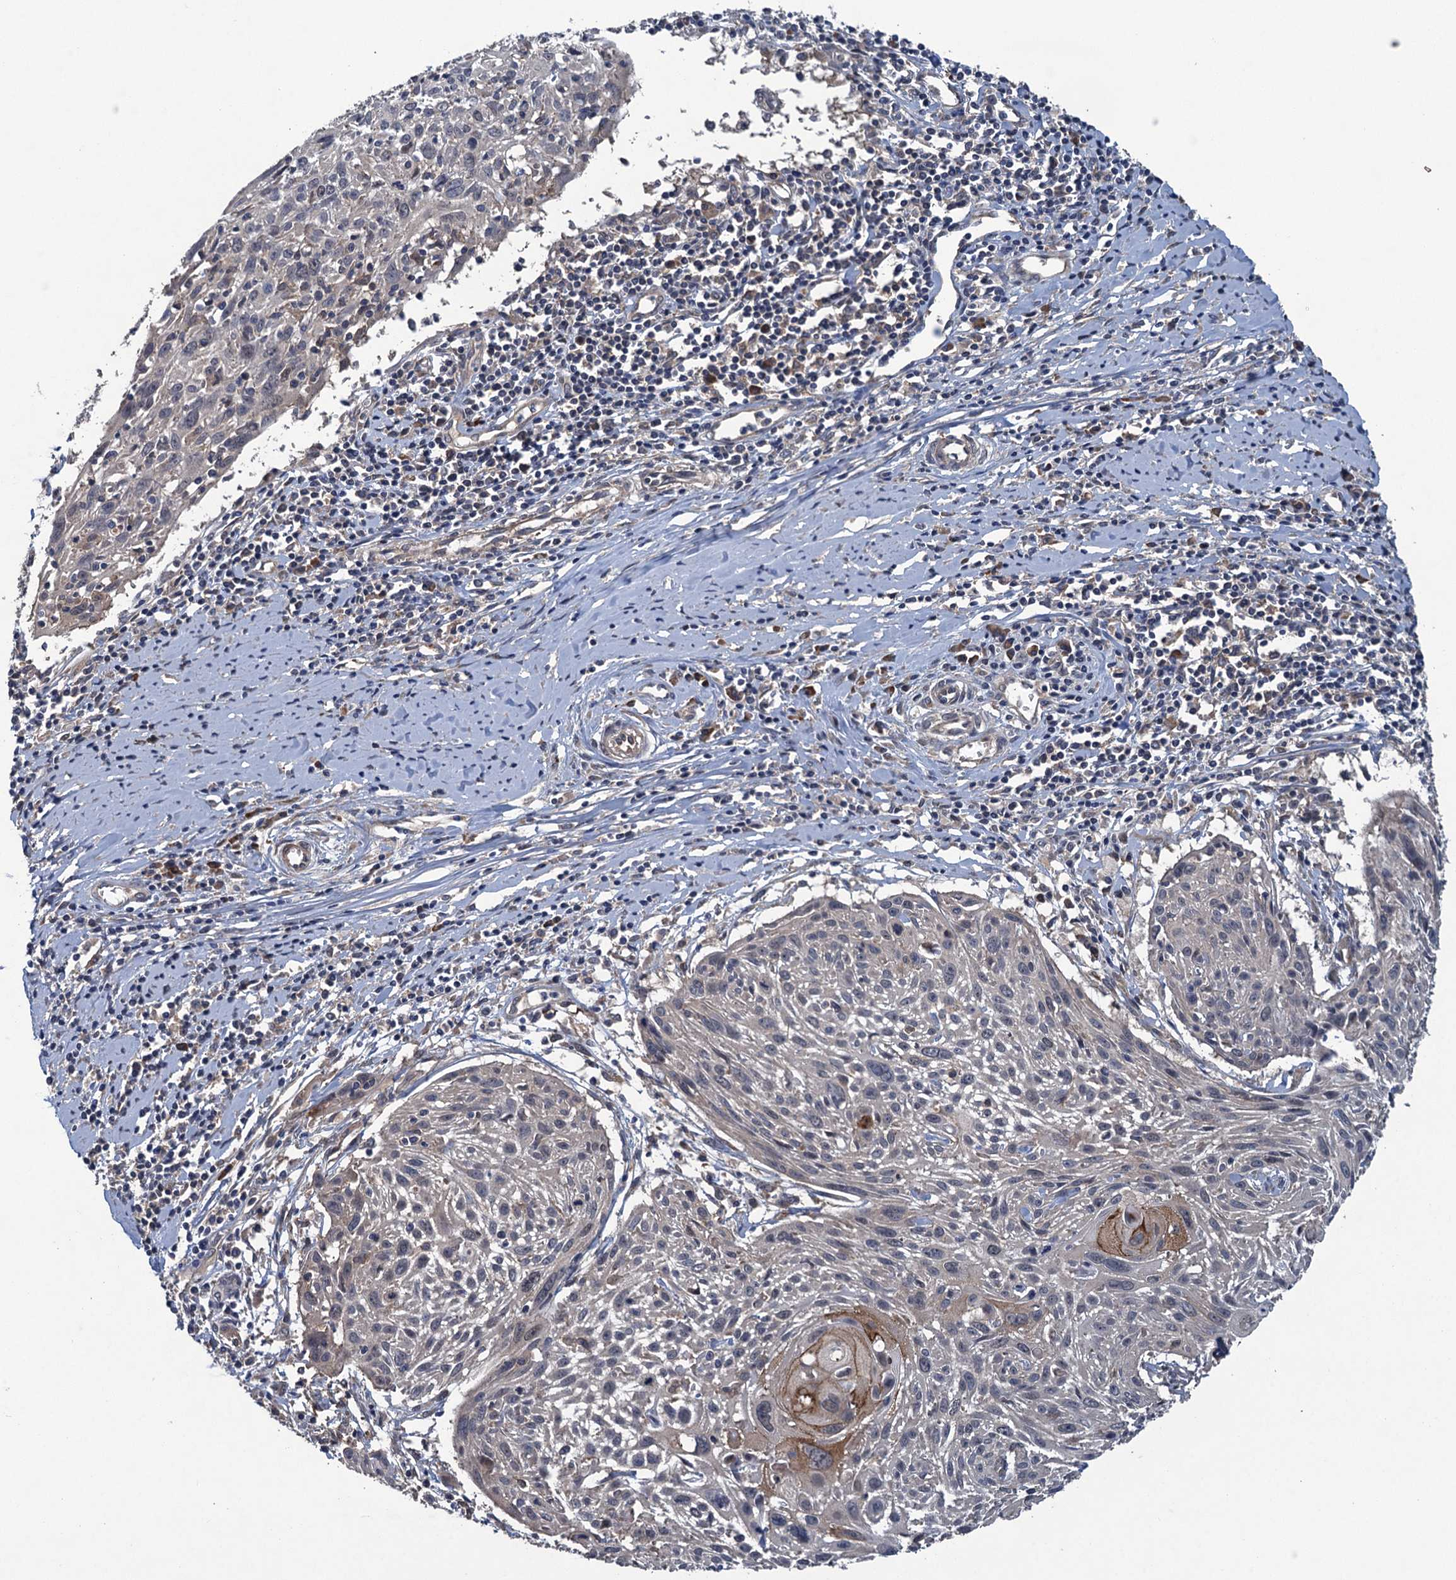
{"staining": {"intensity": "negative", "quantity": "none", "location": "none"}, "tissue": "cervical cancer", "cell_type": "Tumor cells", "image_type": "cancer", "snomed": [{"axis": "morphology", "description": "Squamous cell carcinoma, NOS"}, {"axis": "topography", "description": "Cervix"}], "caption": "High power microscopy photomicrograph of an immunohistochemistry (IHC) image of squamous cell carcinoma (cervical), revealing no significant positivity in tumor cells.", "gene": "CNTN5", "patient": {"sex": "female", "age": 51}}